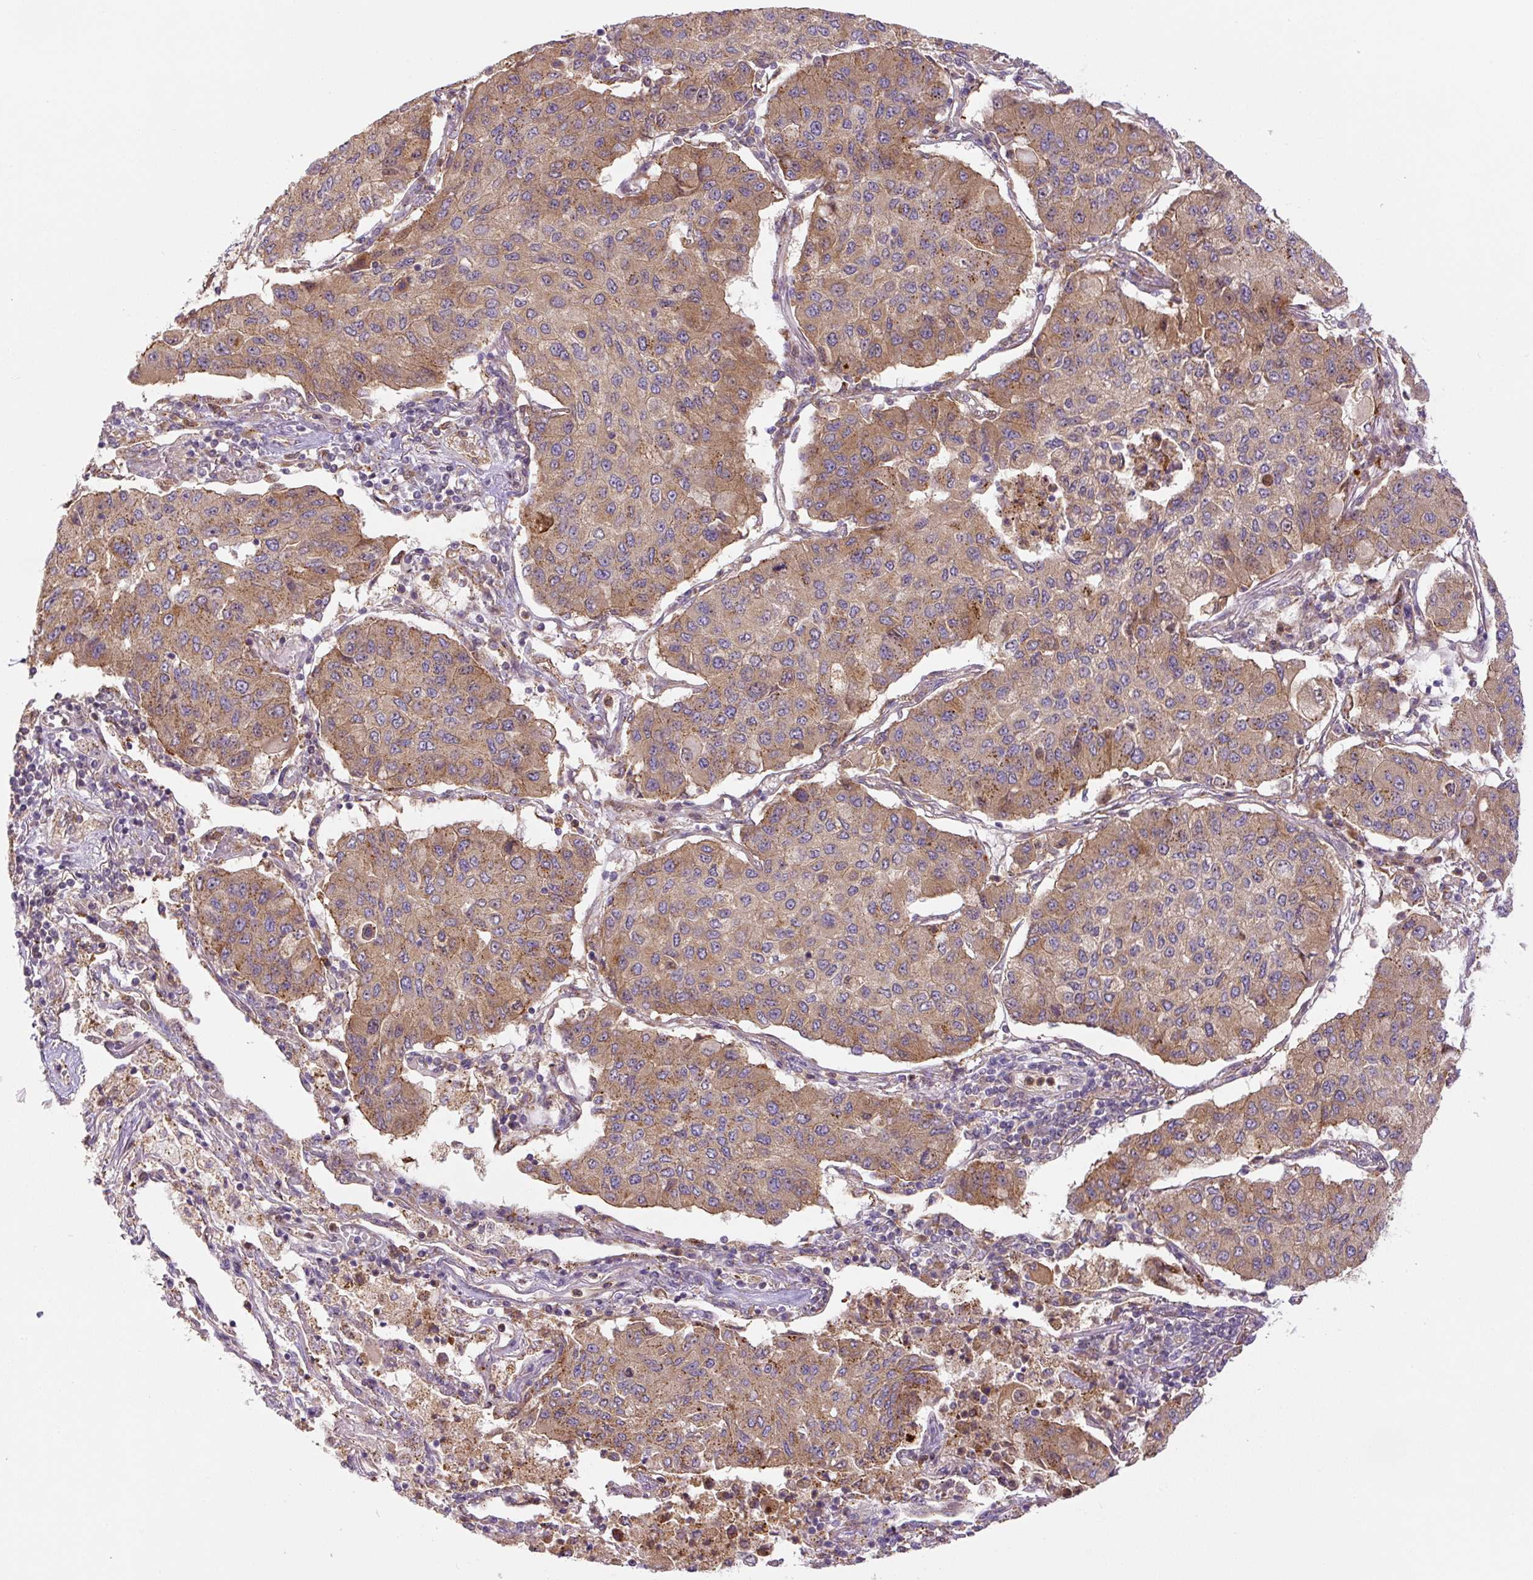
{"staining": {"intensity": "moderate", "quantity": ">75%", "location": "cytoplasmic/membranous"}, "tissue": "lung cancer", "cell_type": "Tumor cells", "image_type": "cancer", "snomed": [{"axis": "morphology", "description": "Squamous cell carcinoma, NOS"}, {"axis": "topography", "description": "Lung"}], "caption": "Tumor cells display moderate cytoplasmic/membranous positivity in approximately >75% of cells in squamous cell carcinoma (lung). Immunohistochemistry stains the protein of interest in brown and the nuclei are stained blue.", "gene": "ZSWIM7", "patient": {"sex": "male", "age": 74}}